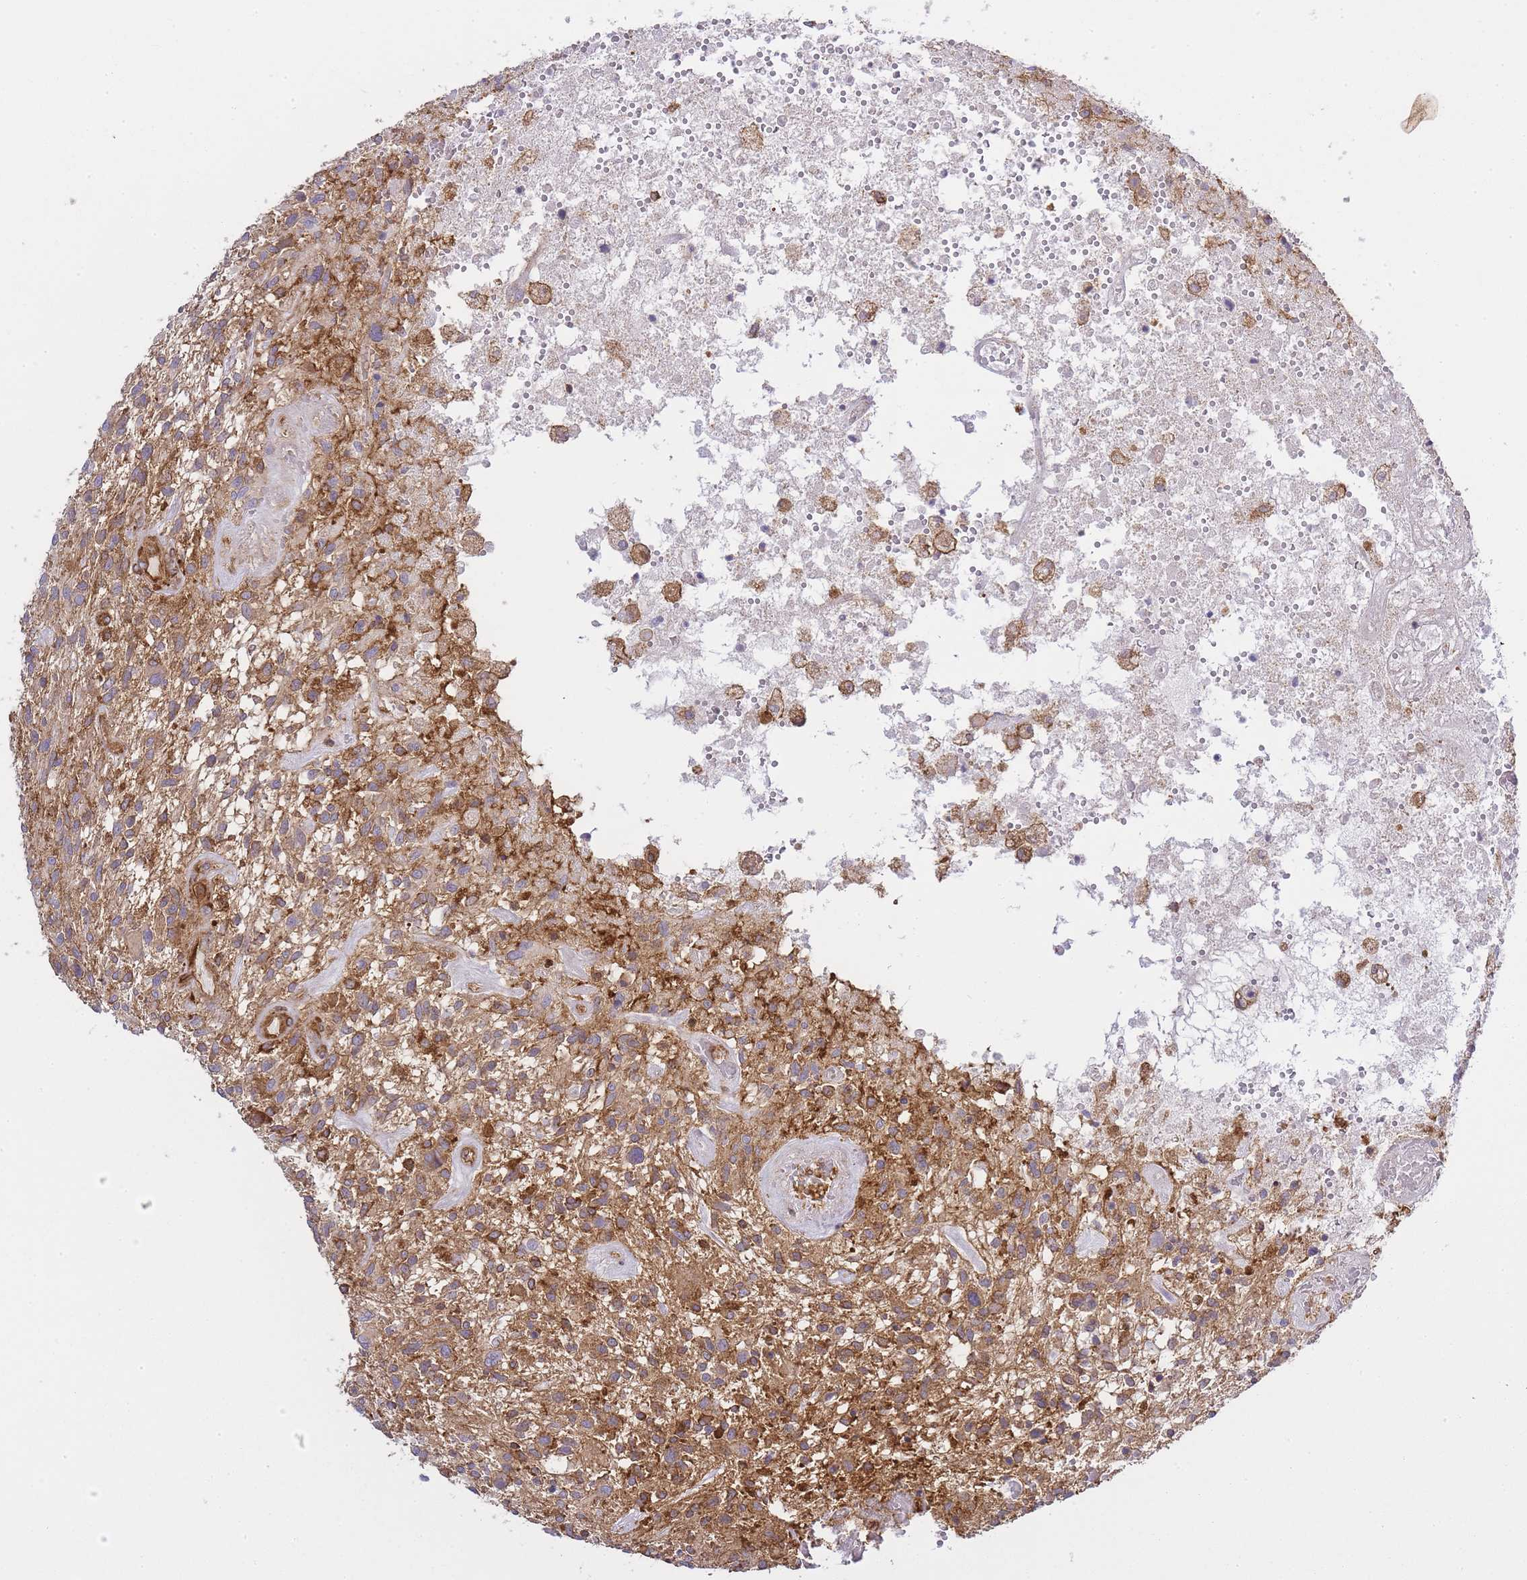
{"staining": {"intensity": "moderate", "quantity": ">75%", "location": "cytoplasmic/membranous"}, "tissue": "glioma", "cell_type": "Tumor cells", "image_type": "cancer", "snomed": [{"axis": "morphology", "description": "Glioma, malignant, High grade"}, {"axis": "topography", "description": "Brain"}], "caption": "Immunohistochemical staining of human glioma exhibits moderate cytoplasmic/membranous protein expression in about >75% of tumor cells.", "gene": "MSN", "patient": {"sex": "male", "age": 47}}